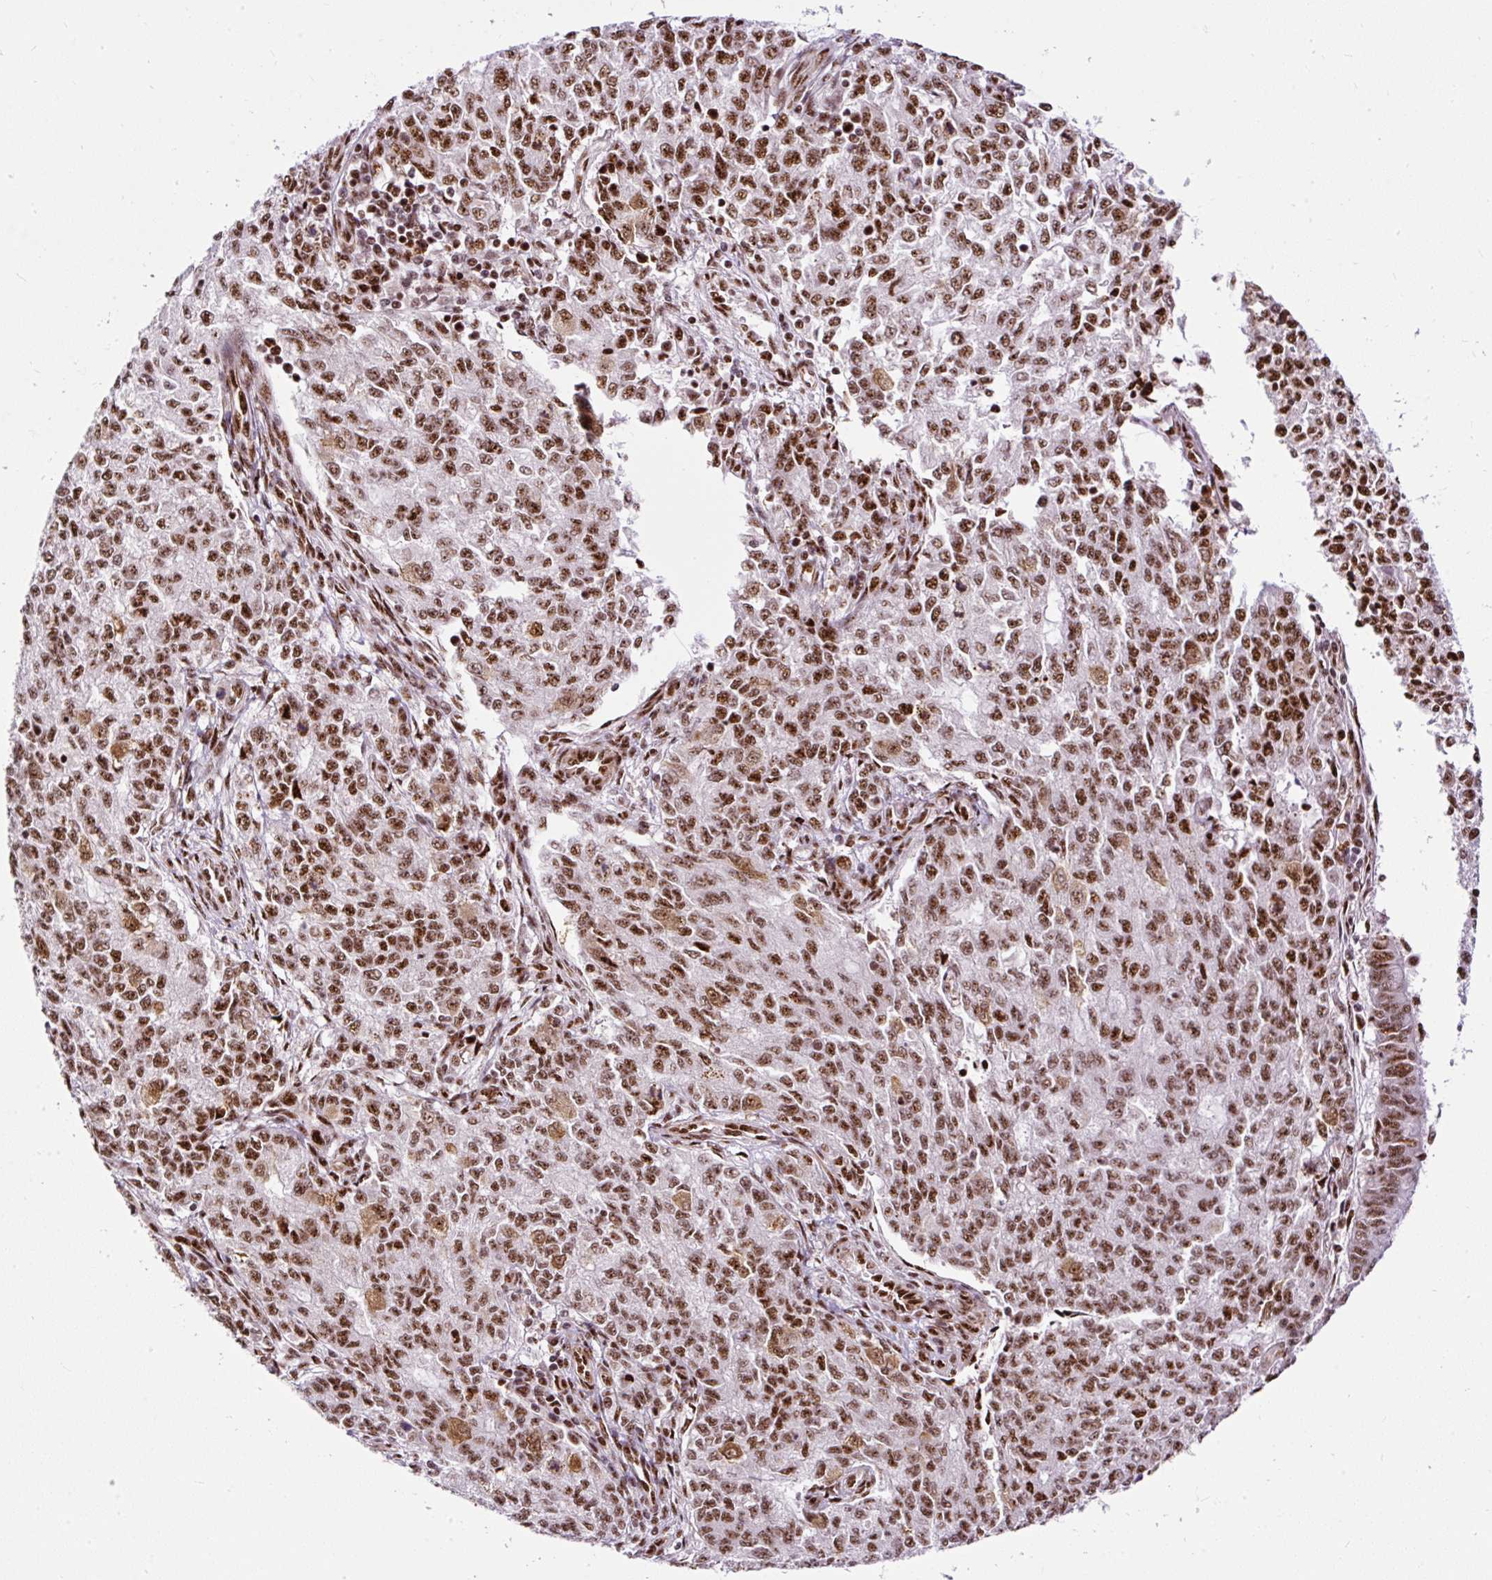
{"staining": {"intensity": "strong", "quantity": ">75%", "location": "nuclear"}, "tissue": "endometrial cancer", "cell_type": "Tumor cells", "image_type": "cancer", "snomed": [{"axis": "morphology", "description": "Adenocarcinoma, NOS"}, {"axis": "topography", "description": "Endometrium"}], "caption": "An IHC histopathology image of tumor tissue is shown. Protein staining in brown labels strong nuclear positivity in endometrial cancer within tumor cells. The protein of interest is shown in brown color, while the nuclei are stained blue.", "gene": "LUC7L2", "patient": {"sex": "female", "age": 50}}